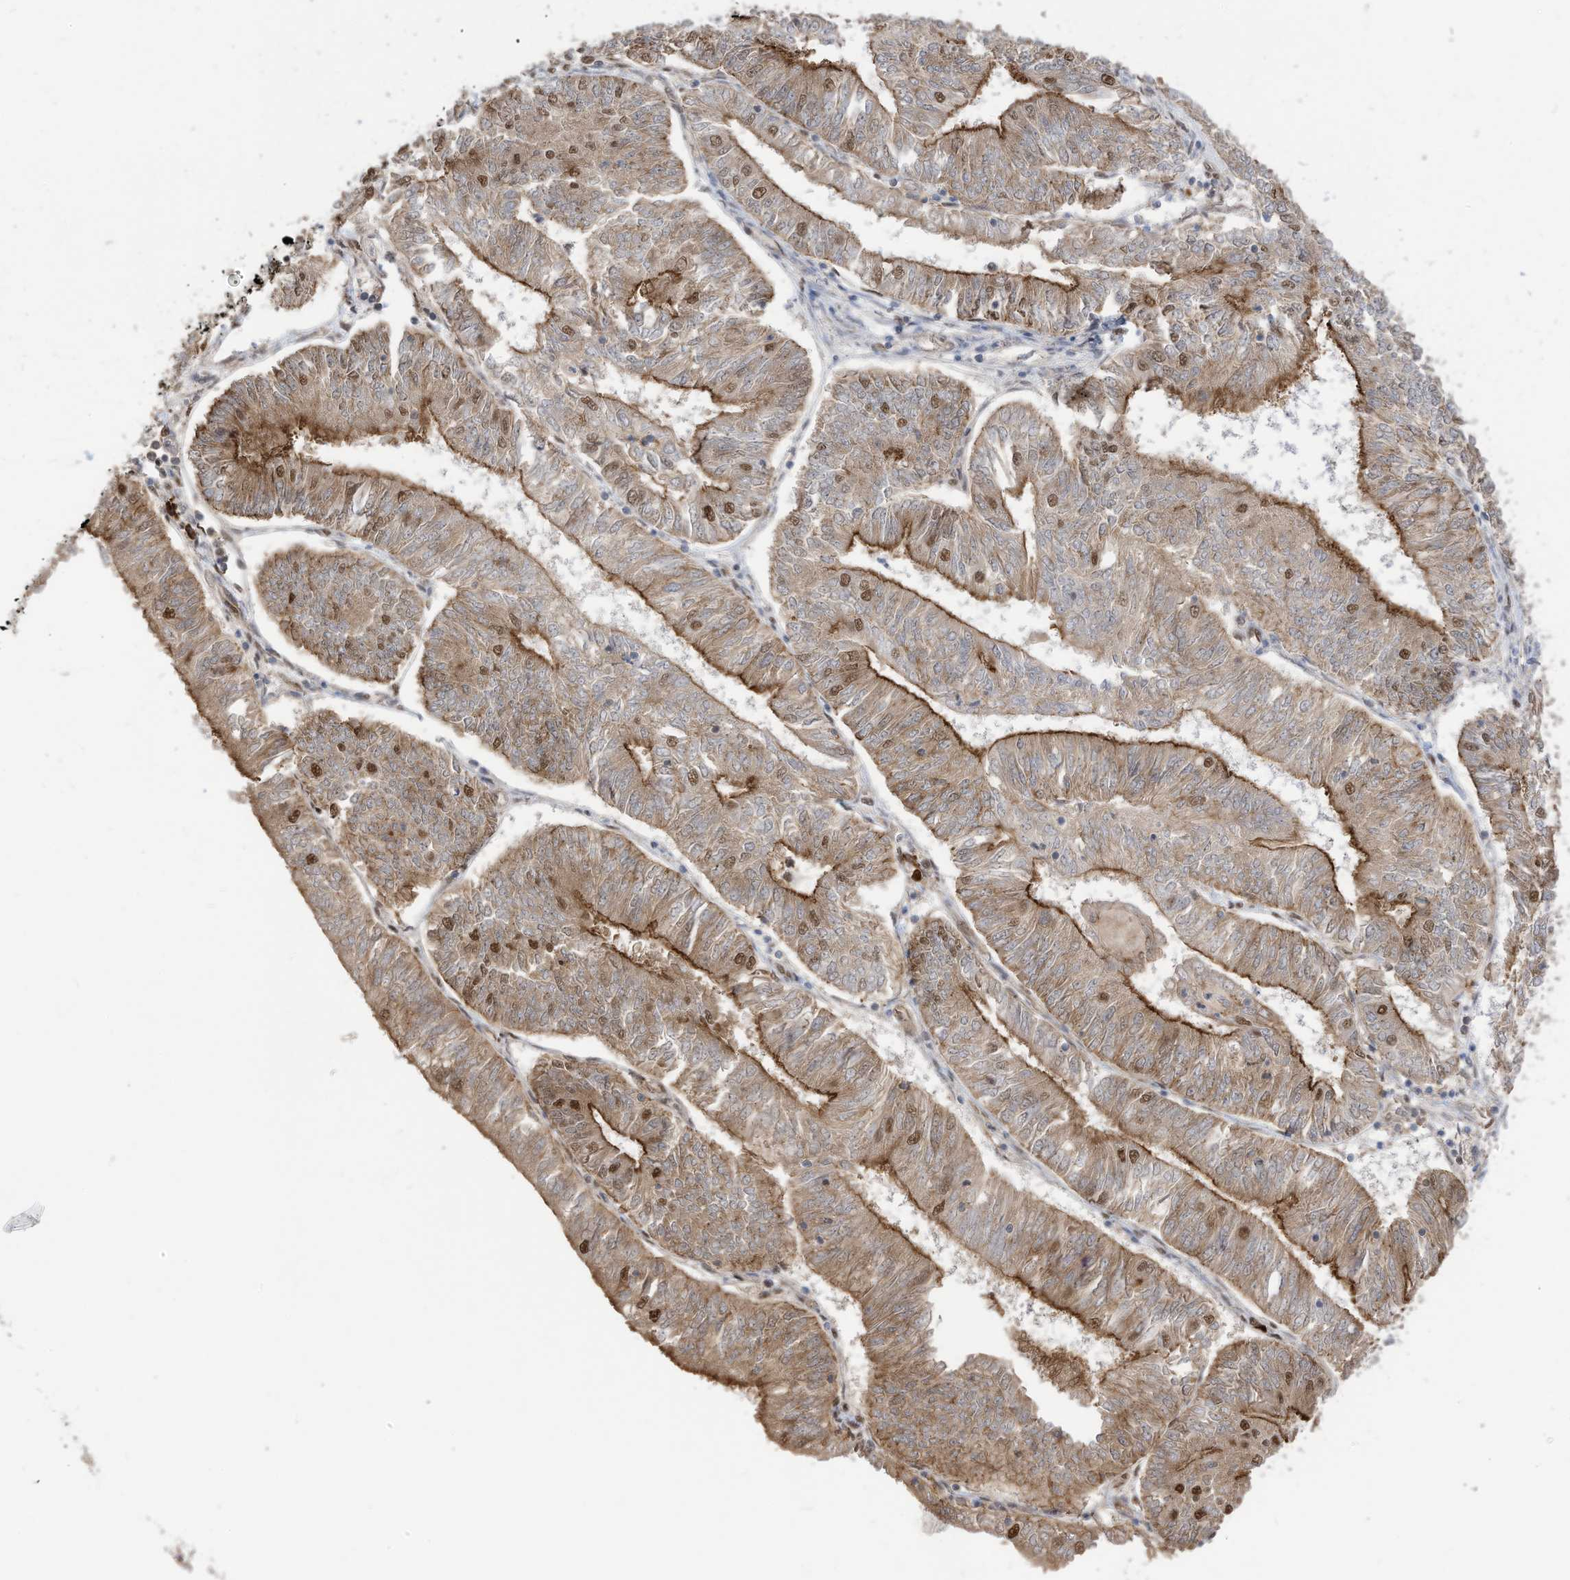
{"staining": {"intensity": "moderate", "quantity": "25%-75%", "location": "cytoplasmic/membranous,nuclear"}, "tissue": "endometrial cancer", "cell_type": "Tumor cells", "image_type": "cancer", "snomed": [{"axis": "morphology", "description": "Adenocarcinoma, NOS"}, {"axis": "topography", "description": "Endometrium"}], "caption": "A brown stain labels moderate cytoplasmic/membranous and nuclear expression of a protein in endometrial adenocarcinoma tumor cells.", "gene": "ZNF195", "patient": {"sex": "female", "age": 58}}